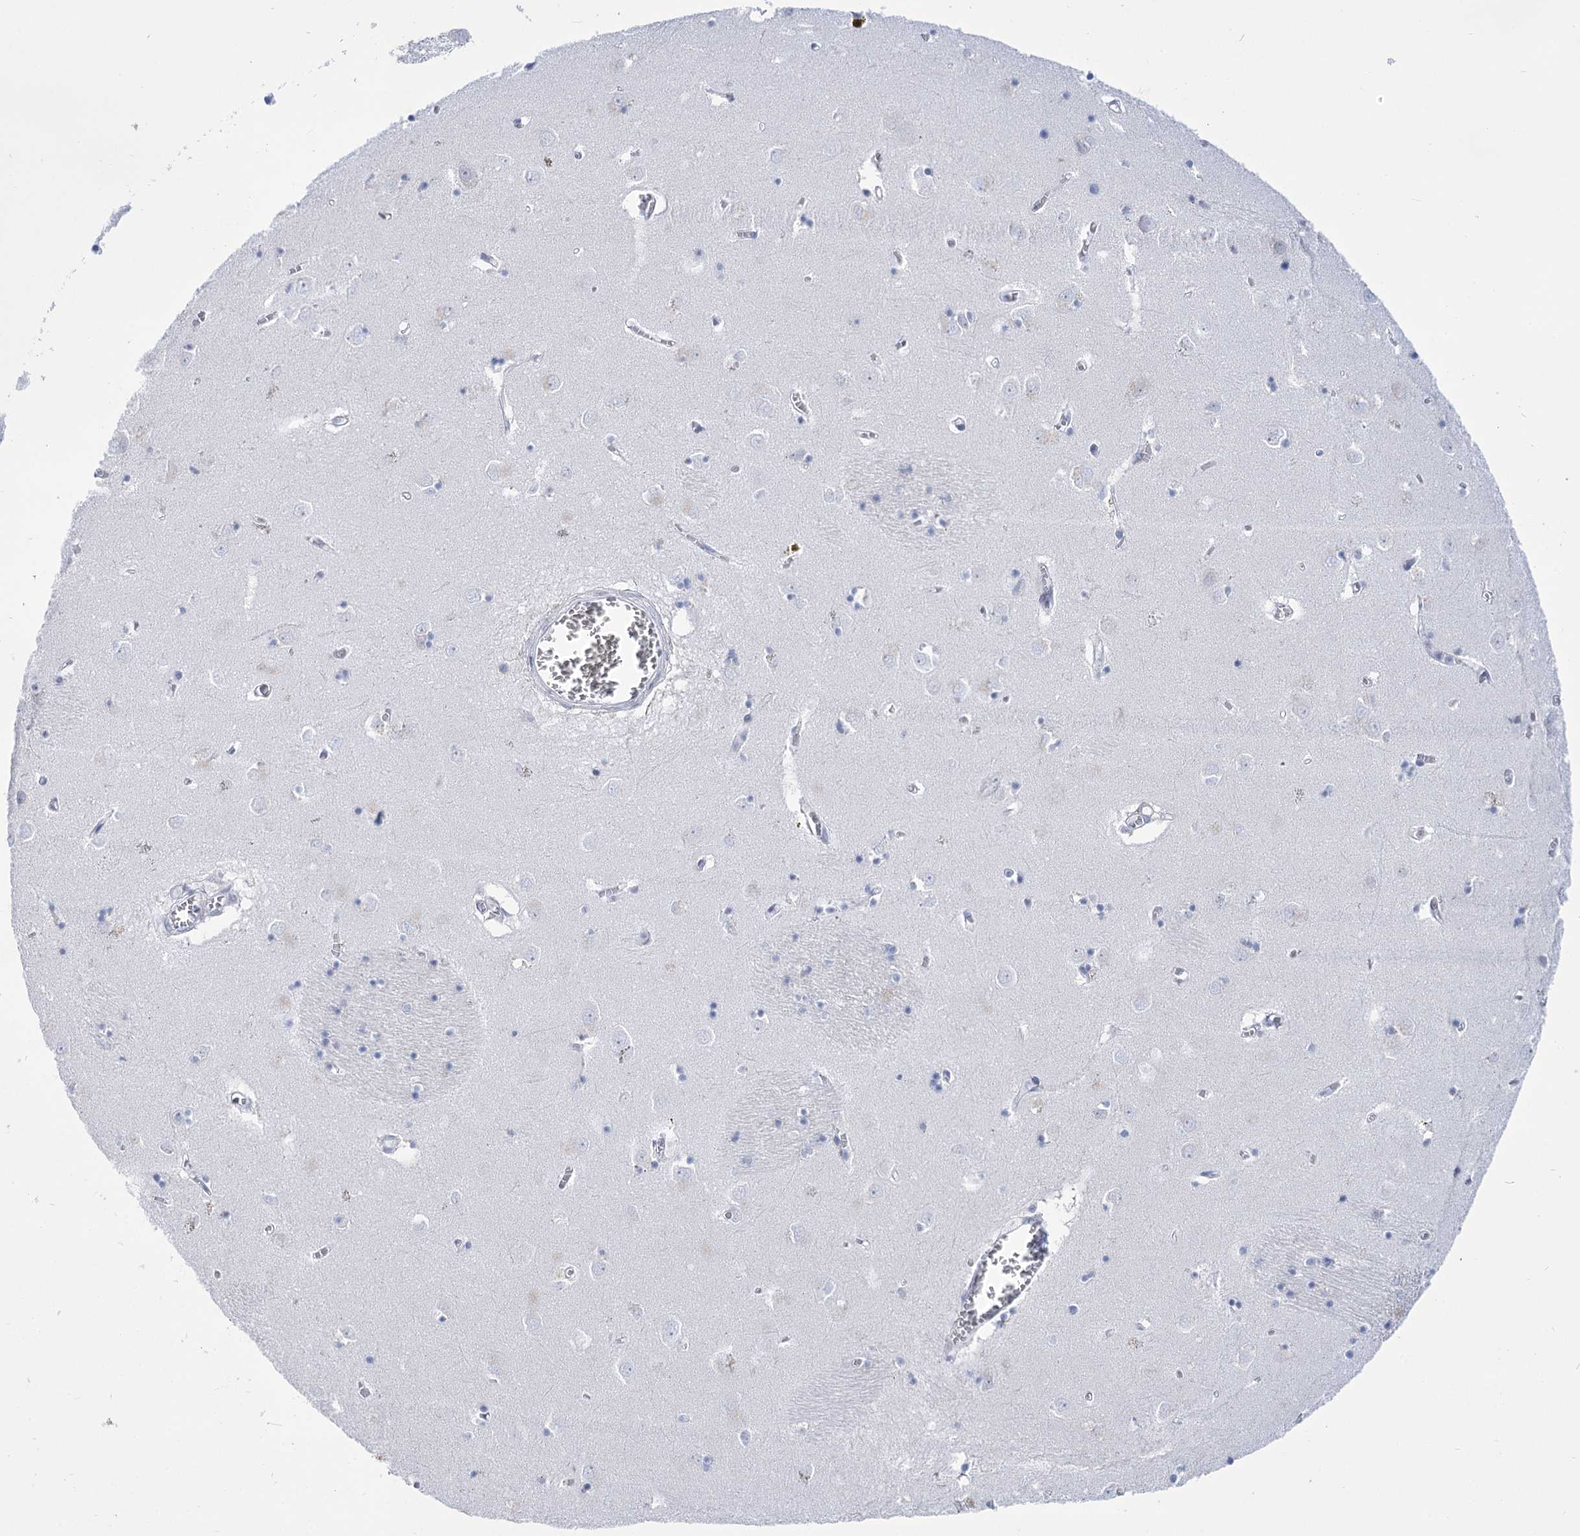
{"staining": {"intensity": "negative", "quantity": "none", "location": "none"}, "tissue": "caudate", "cell_type": "Glial cells", "image_type": "normal", "snomed": [{"axis": "morphology", "description": "Normal tissue, NOS"}, {"axis": "topography", "description": "Lateral ventricle wall"}], "caption": "Image shows no protein expression in glial cells of unremarkable caudate. (DAB (3,3'-diaminobenzidine) IHC with hematoxylin counter stain).", "gene": "HORMAD1", "patient": {"sex": "male", "age": 70}}